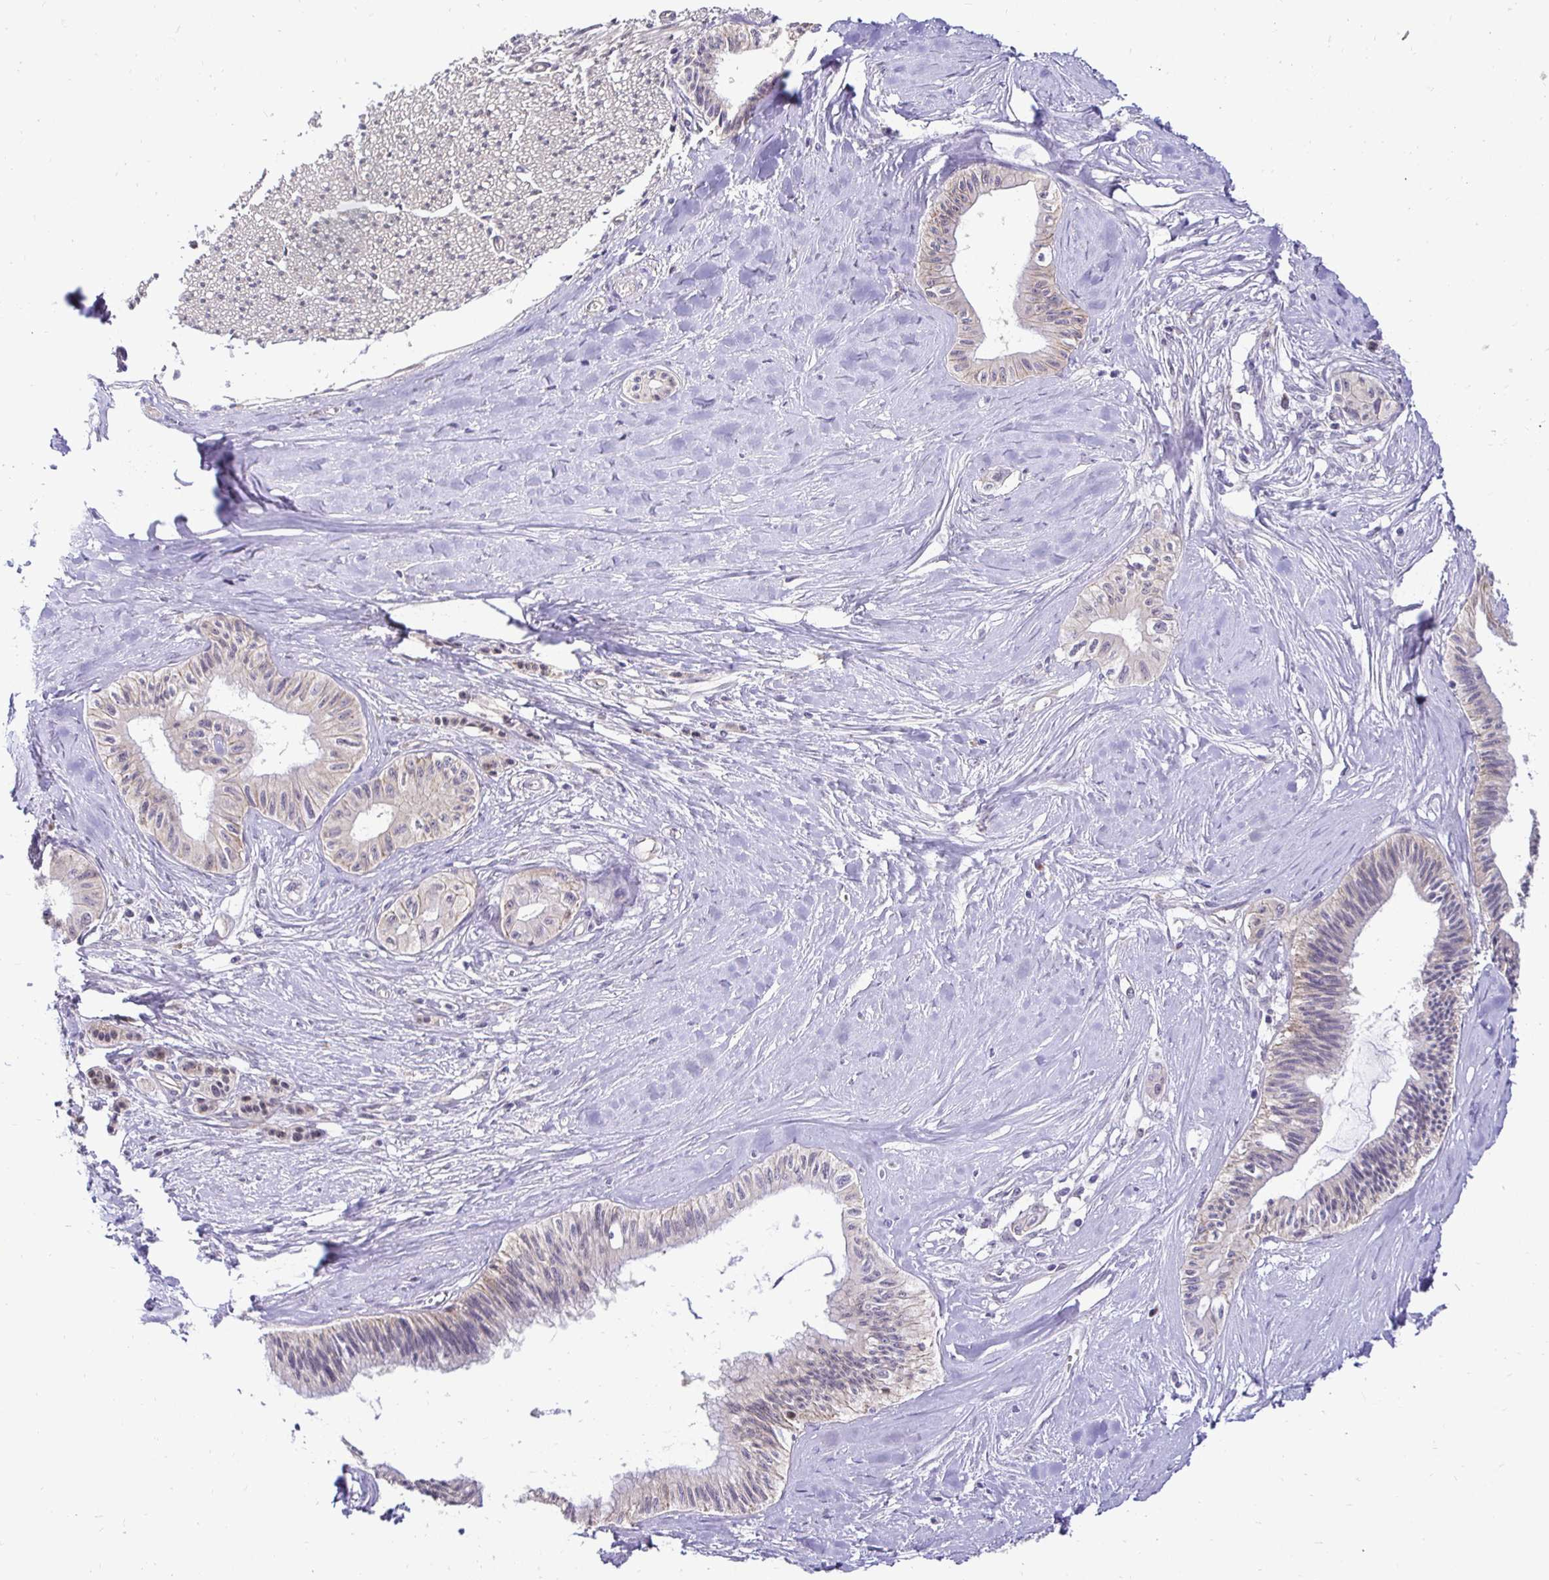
{"staining": {"intensity": "weak", "quantity": "<25%", "location": "cytoplasmic/membranous"}, "tissue": "pancreatic cancer", "cell_type": "Tumor cells", "image_type": "cancer", "snomed": [{"axis": "morphology", "description": "Adenocarcinoma, NOS"}, {"axis": "topography", "description": "Pancreas"}], "caption": "Immunohistochemistry (IHC) of human pancreatic cancer reveals no staining in tumor cells.", "gene": "SLC9A1", "patient": {"sex": "male", "age": 71}}